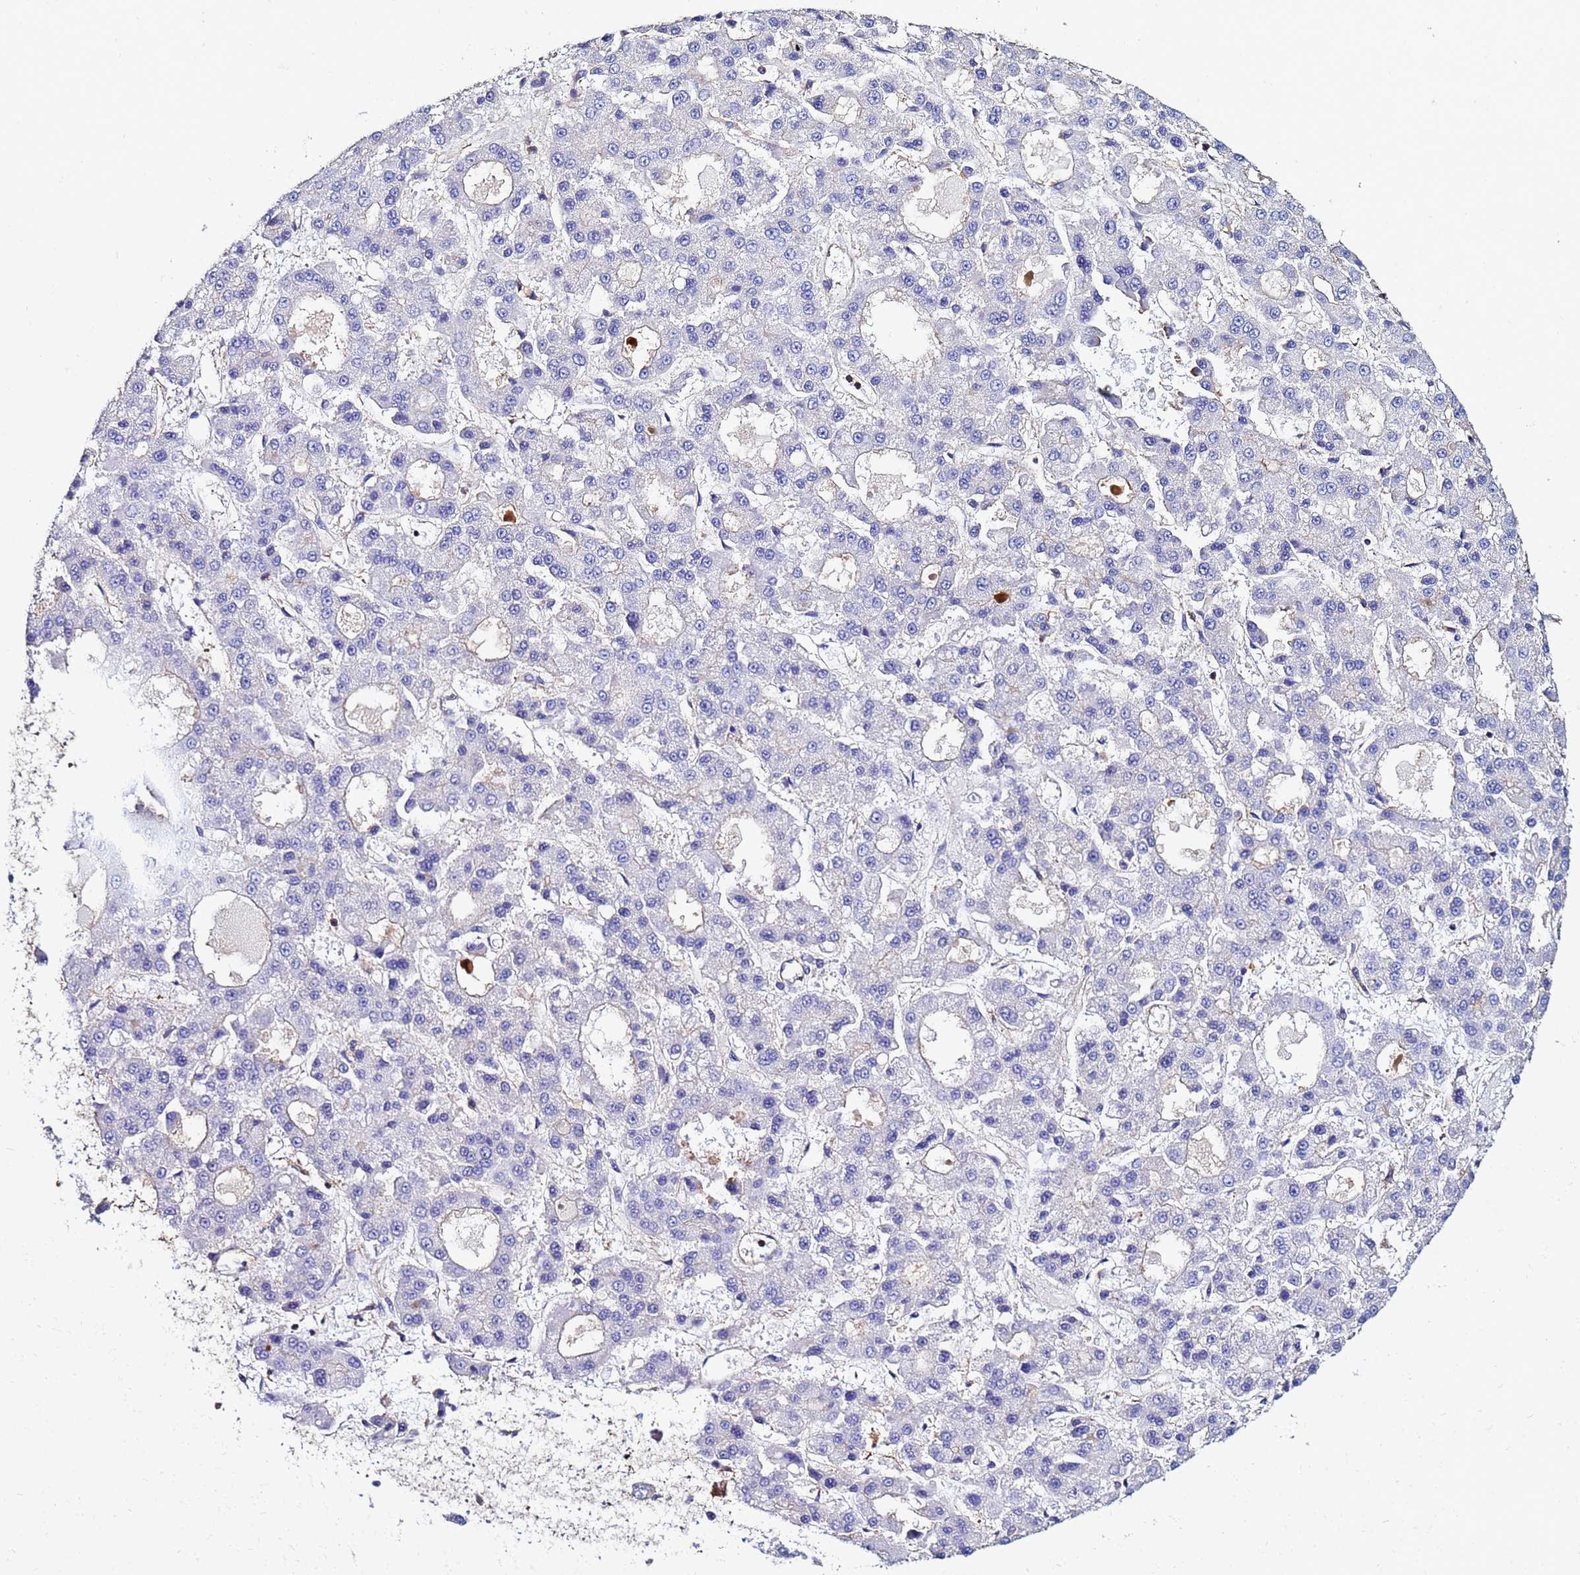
{"staining": {"intensity": "negative", "quantity": "none", "location": "none"}, "tissue": "liver cancer", "cell_type": "Tumor cells", "image_type": "cancer", "snomed": [{"axis": "morphology", "description": "Carcinoma, Hepatocellular, NOS"}, {"axis": "topography", "description": "Liver"}], "caption": "Tumor cells show no significant protein positivity in liver hepatocellular carcinoma.", "gene": "POTEE", "patient": {"sex": "male", "age": 70}}